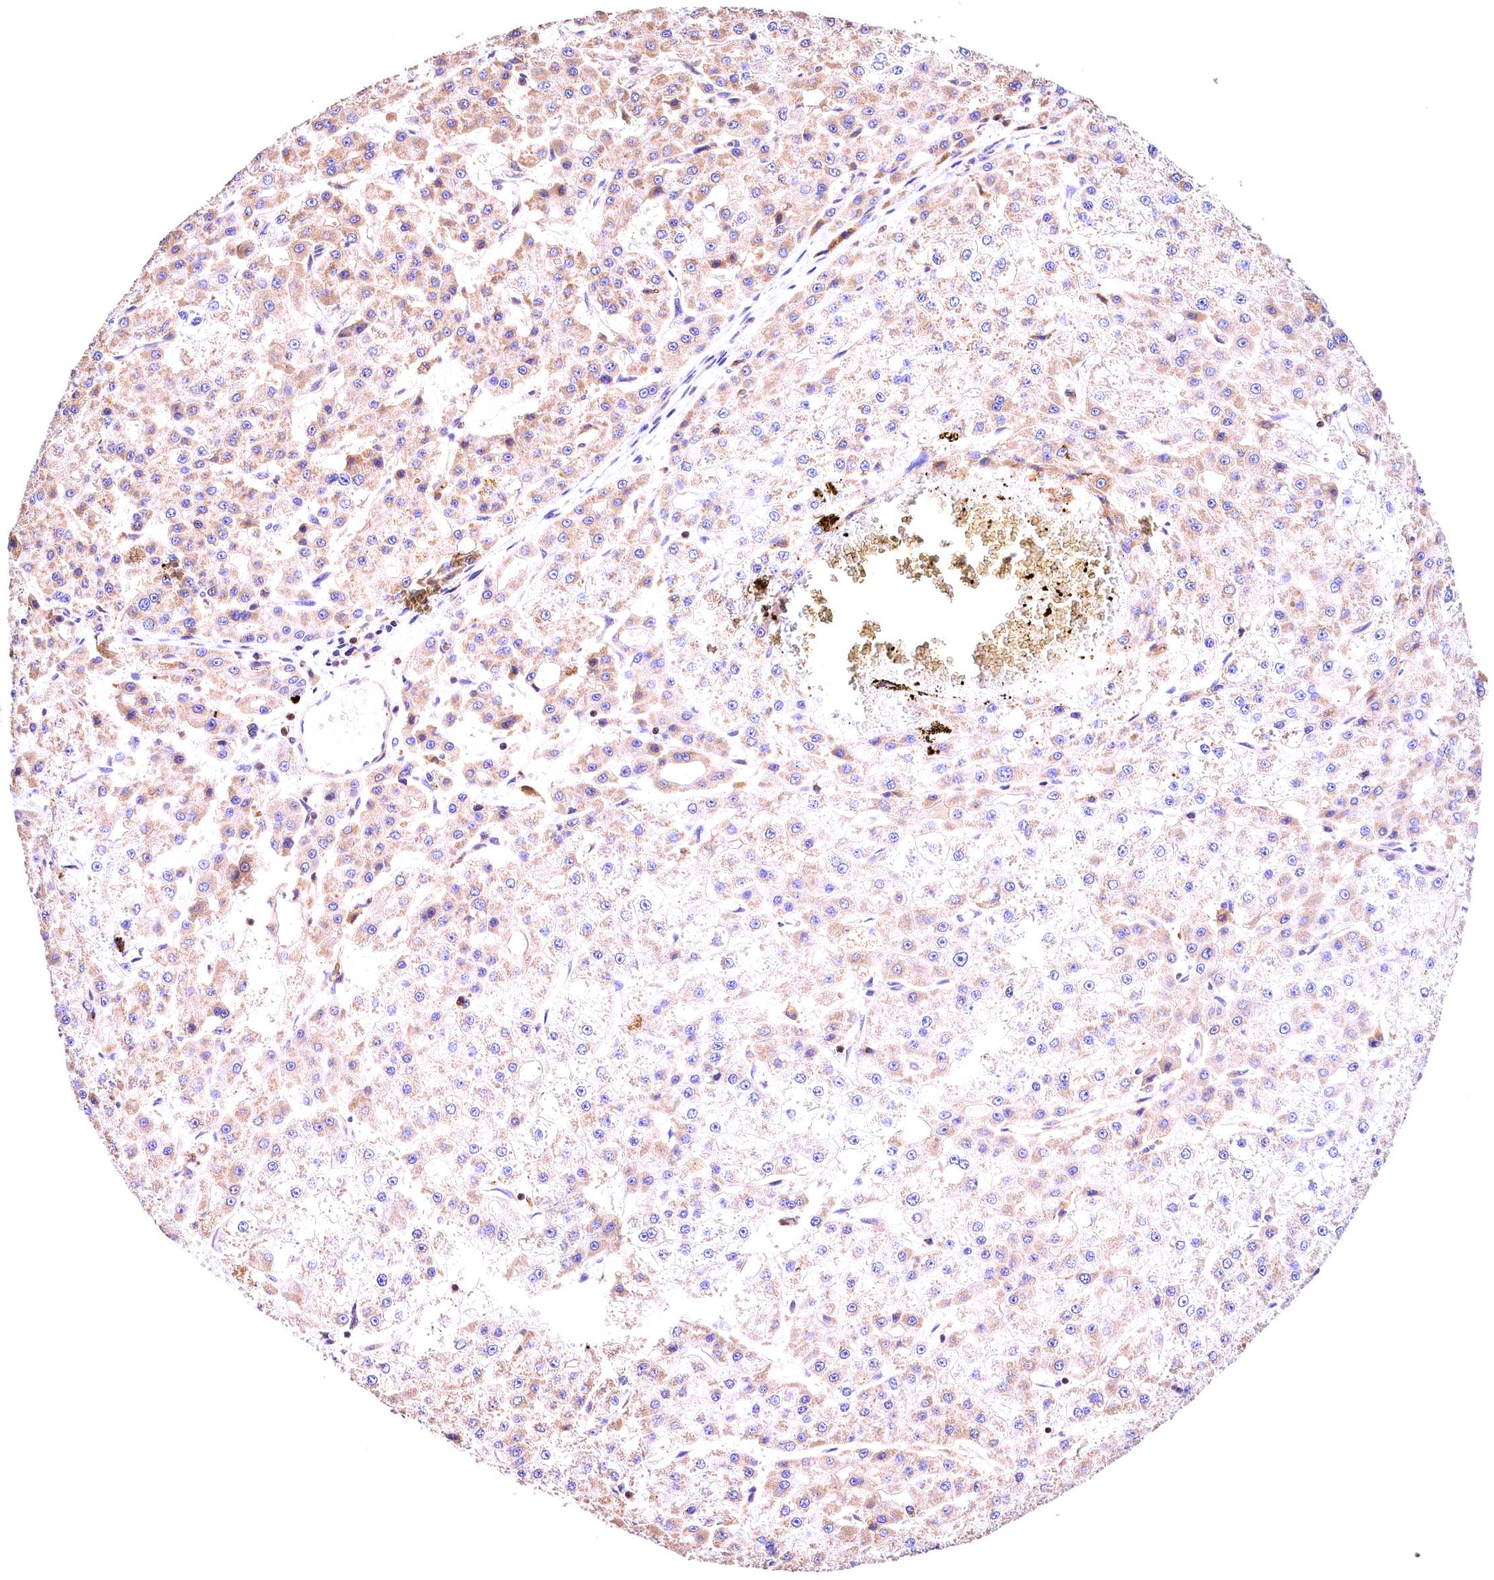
{"staining": {"intensity": "moderate", "quantity": "25%-75%", "location": "cytoplasmic/membranous"}, "tissue": "liver cancer", "cell_type": "Tumor cells", "image_type": "cancer", "snomed": [{"axis": "morphology", "description": "Carcinoma, Hepatocellular, NOS"}, {"axis": "topography", "description": "Liver"}], "caption": "IHC photomicrograph of neoplastic tissue: liver cancer (hepatocellular carcinoma) stained using immunohistochemistry (IHC) exhibits medium levels of moderate protein expression localized specifically in the cytoplasmic/membranous of tumor cells, appearing as a cytoplasmic/membranous brown color.", "gene": "KPTN", "patient": {"sex": "male", "age": 47}}